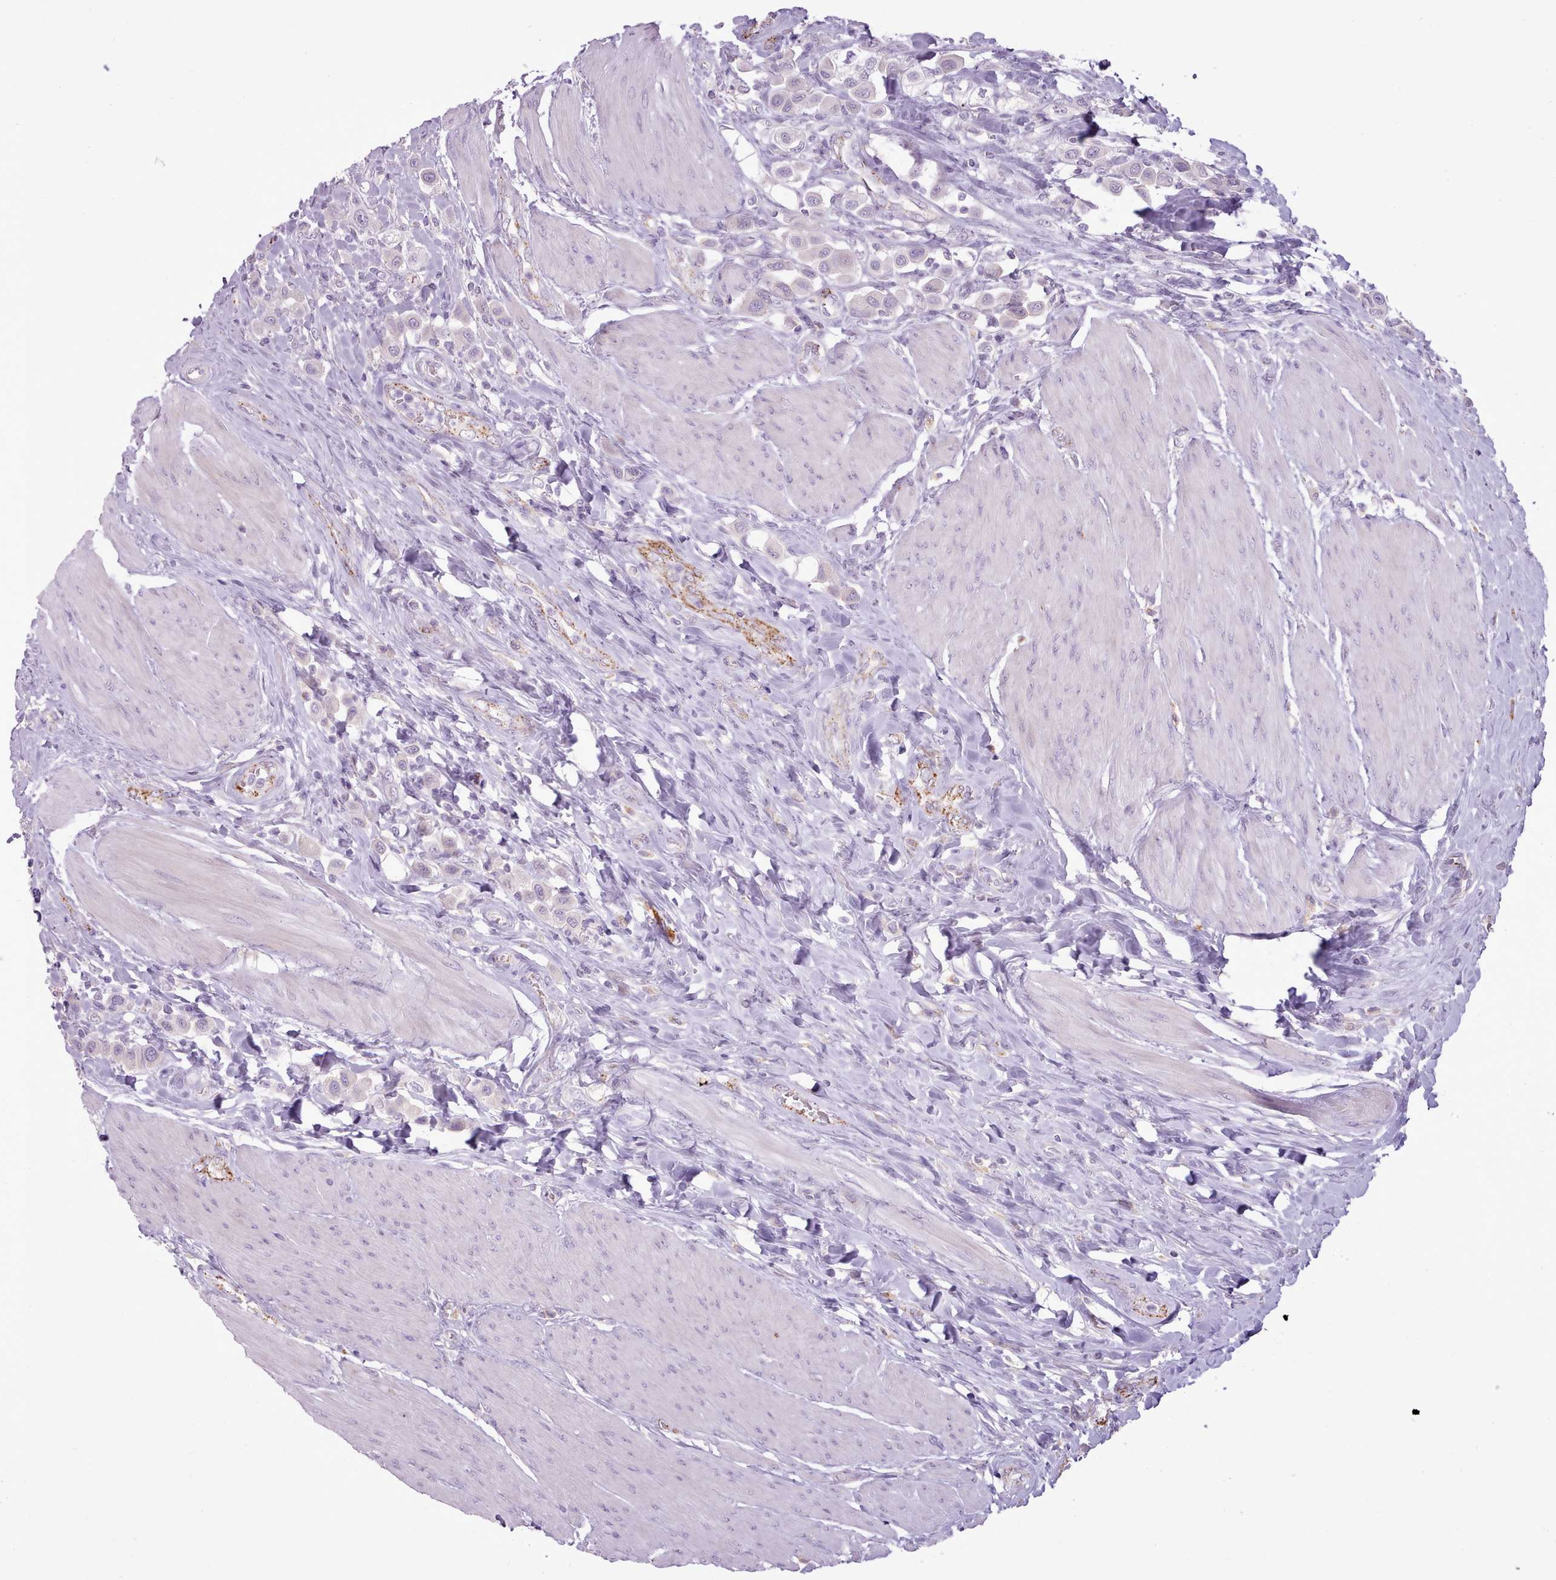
{"staining": {"intensity": "negative", "quantity": "none", "location": "none"}, "tissue": "urothelial cancer", "cell_type": "Tumor cells", "image_type": "cancer", "snomed": [{"axis": "morphology", "description": "Urothelial carcinoma, High grade"}, {"axis": "topography", "description": "Urinary bladder"}], "caption": "Immunohistochemistry of human urothelial cancer displays no expression in tumor cells.", "gene": "ATRAID", "patient": {"sex": "male", "age": 50}}